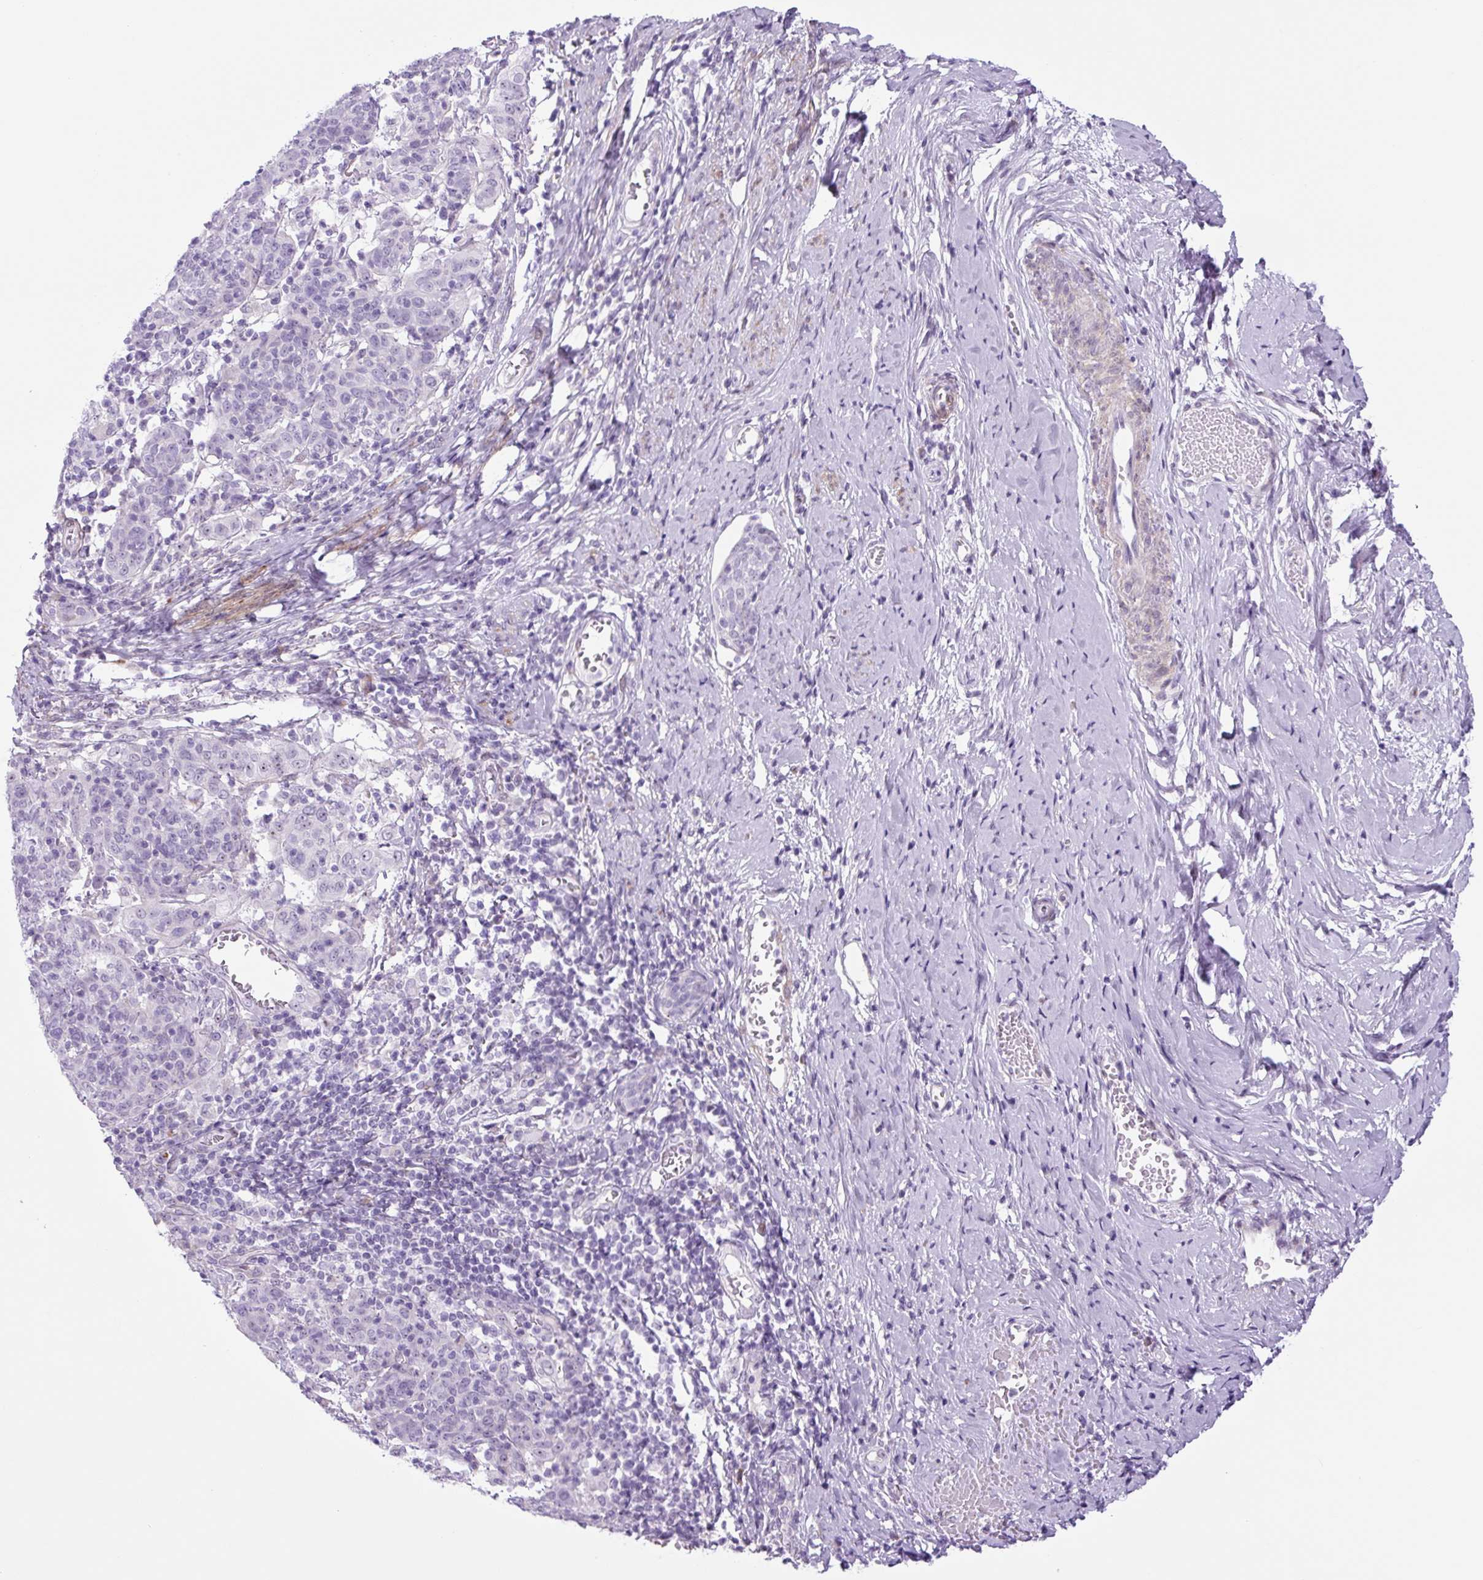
{"staining": {"intensity": "negative", "quantity": "none", "location": "none"}, "tissue": "cervical cancer", "cell_type": "Tumor cells", "image_type": "cancer", "snomed": [{"axis": "morphology", "description": "Squamous cell carcinoma, NOS"}, {"axis": "topography", "description": "Cervix"}], "caption": "This is an immunohistochemistry micrograph of human cervical cancer. There is no staining in tumor cells.", "gene": "RRS1", "patient": {"sex": "female", "age": 67}}